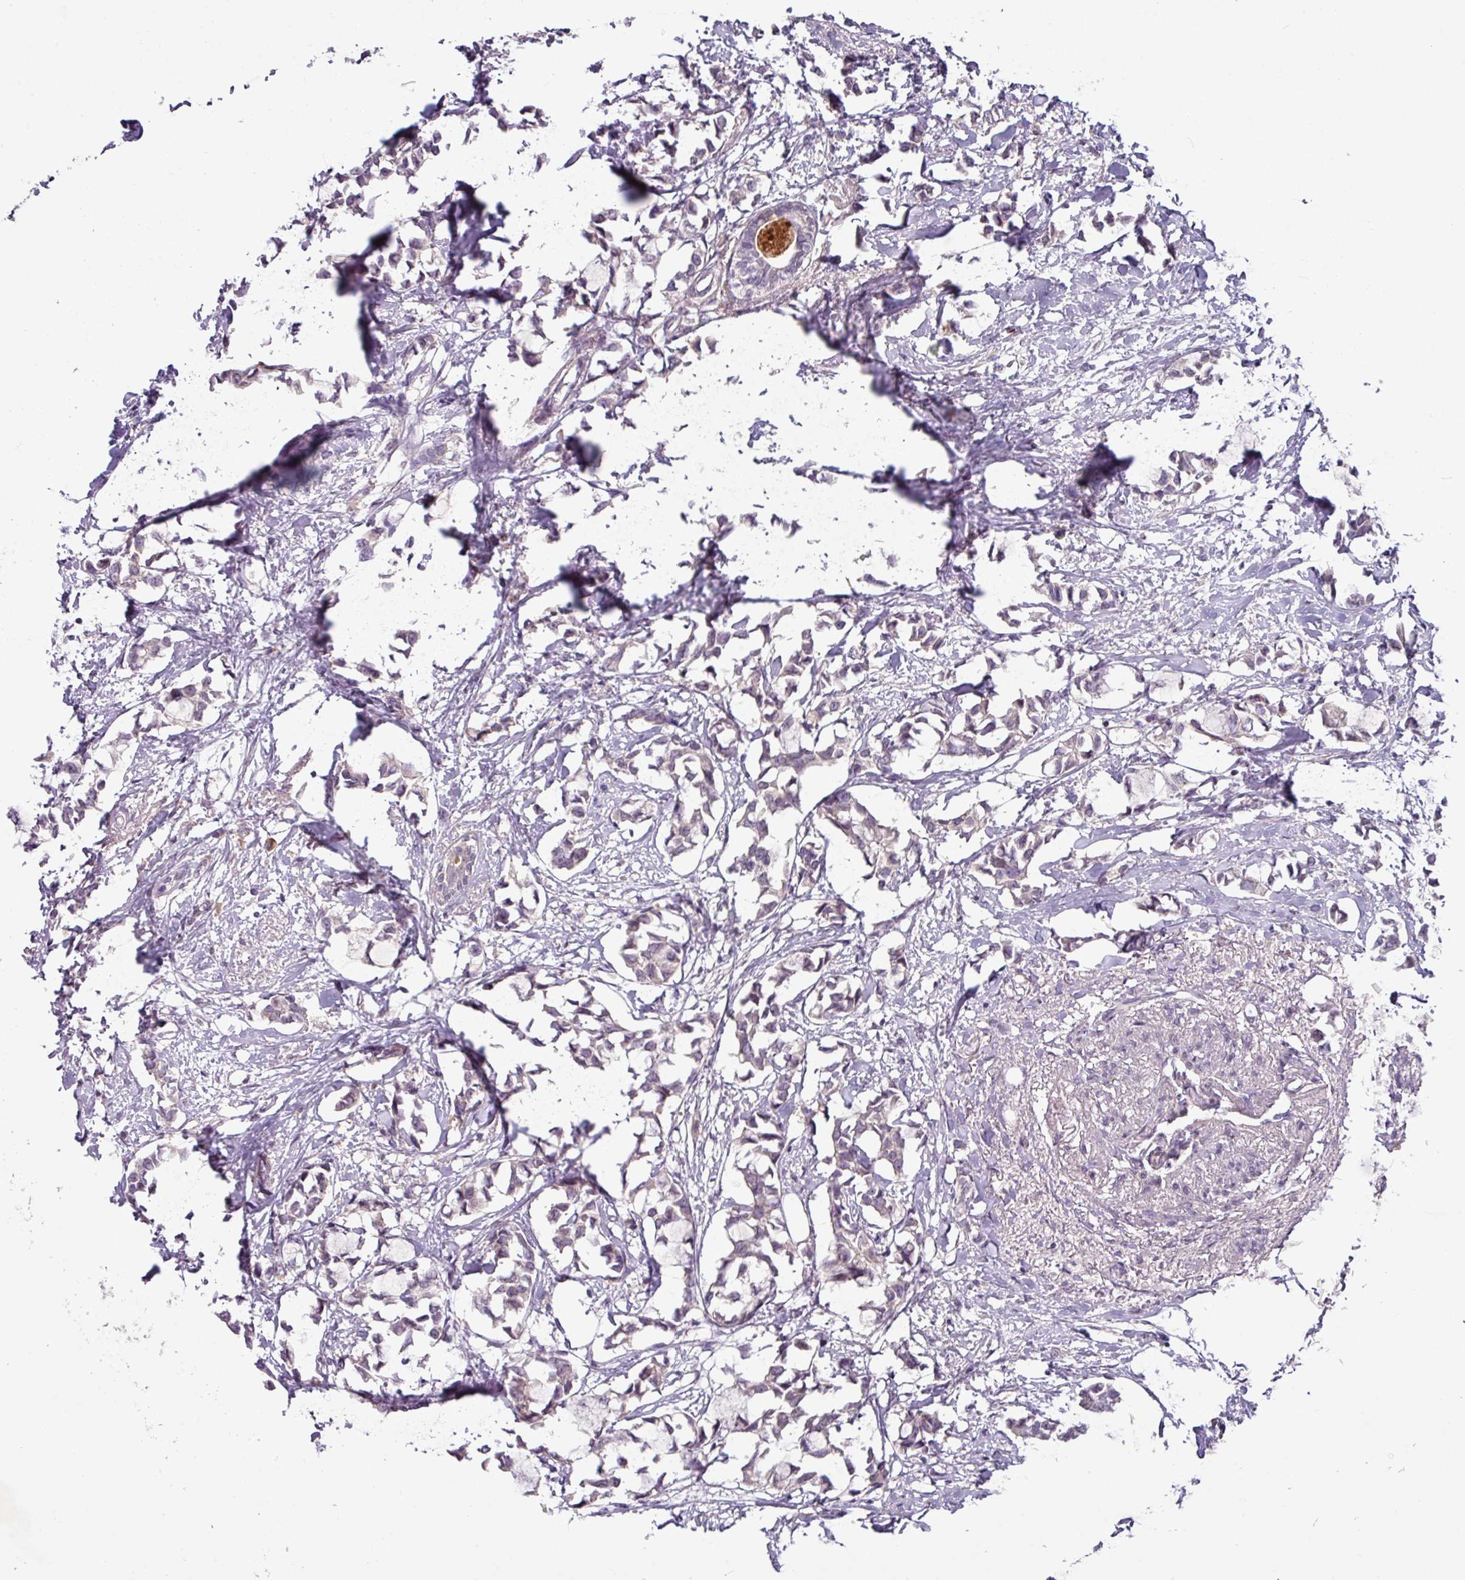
{"staining": {"intensity": "weak", "quantity": "<25%", "location": "cytoplasmic/membranous"}, "tissue": "breast cancer", "cell_type": "Tumor cells", "image_type": "cancer", "snomed": [{"axis": "morphology", "description": "Duct carcinoma"}, {"axis": "topography", "description": "Breast"}], "caption": "The image reveals no significant staining in tumor cells of breast infiltrating ductal carcinoma.", "gene": "SLC5A10", "patient": {"sex": "female", "age": 73}}